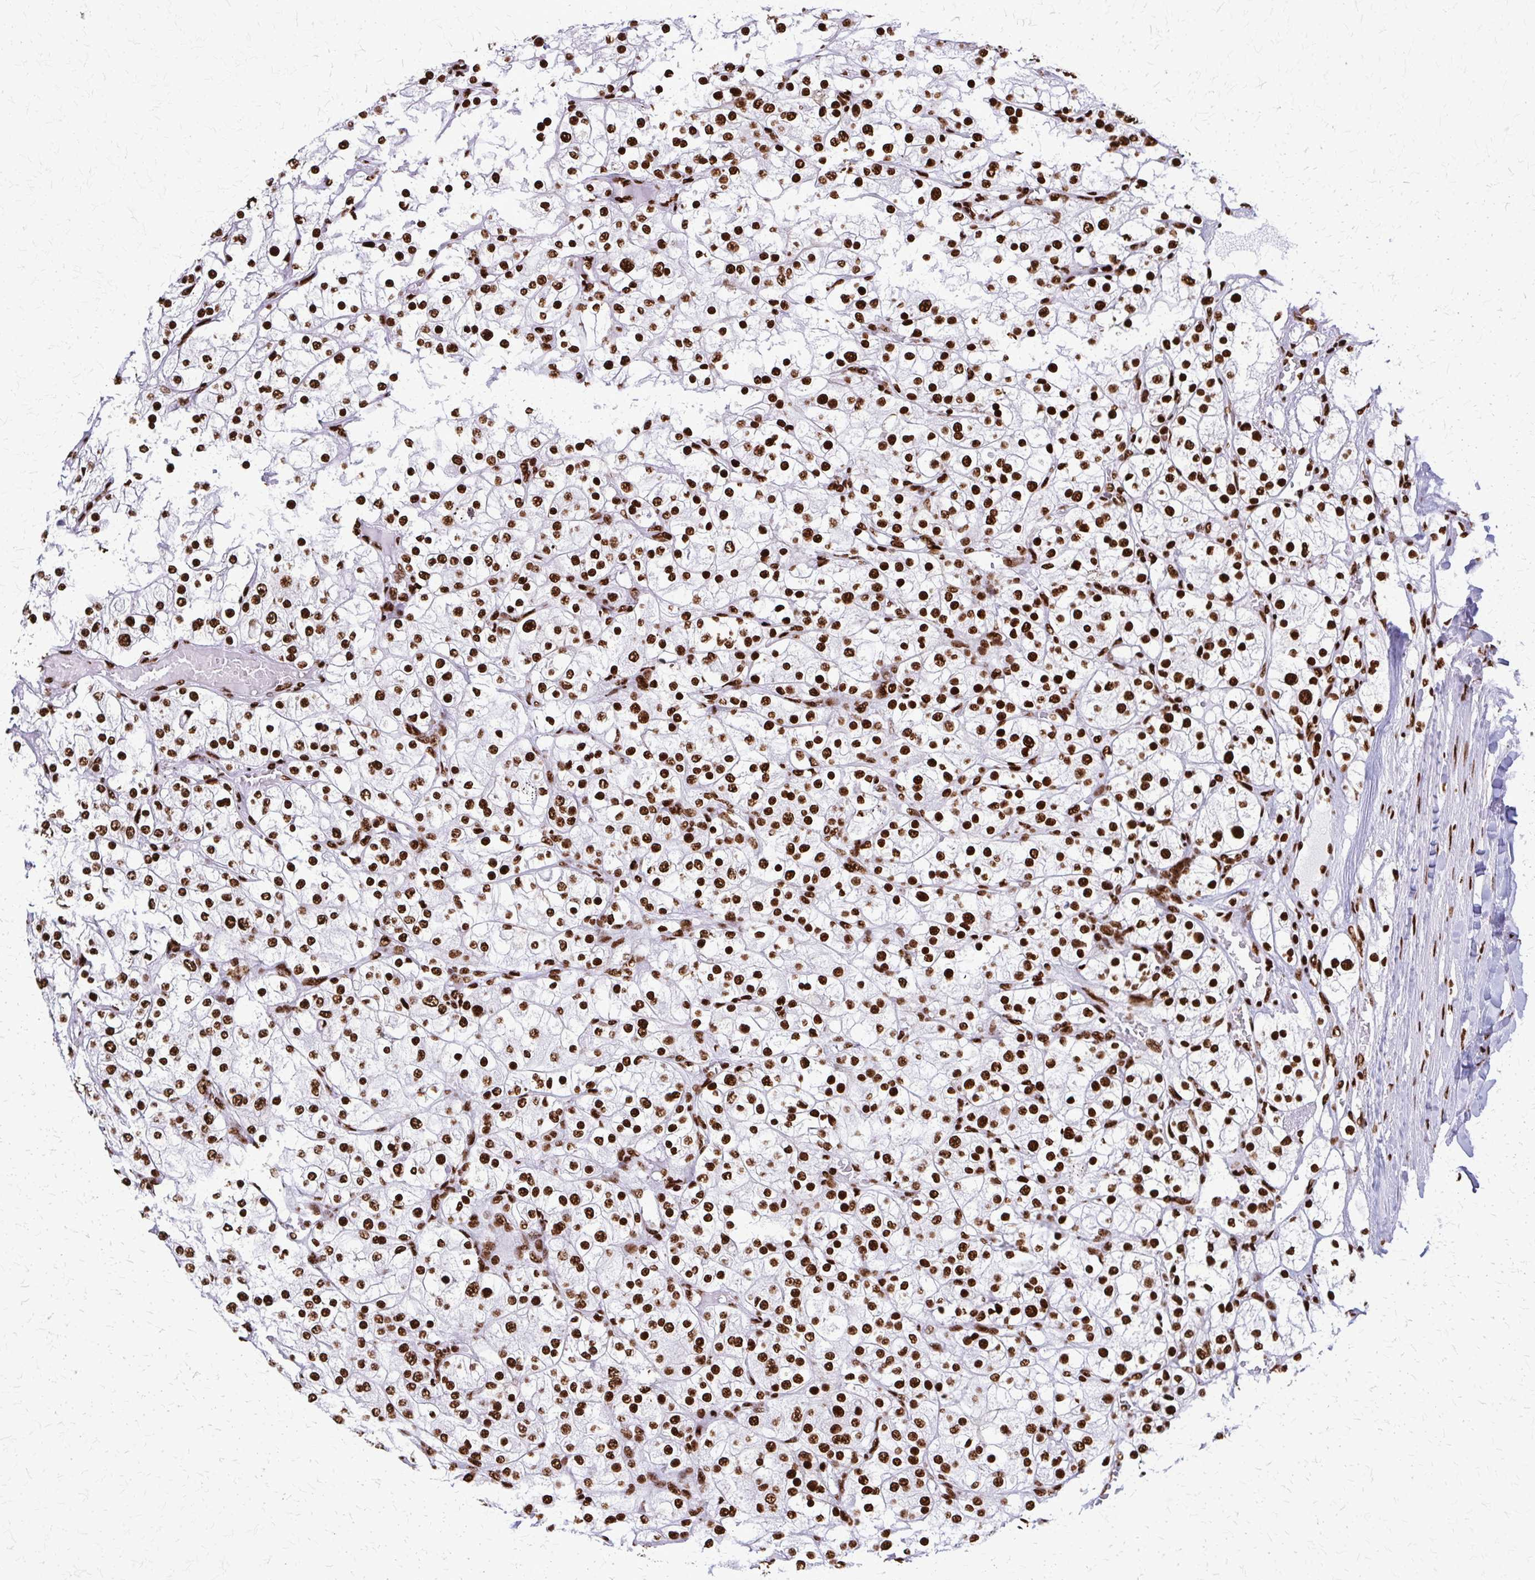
{"staining": {"intensity": "strong", "quantity": ">75%", "location": "nuclear"}, "tissue": "renal cancer", "cell_type": "Tumor cells", "image_type": "cancer", "snomed": [{"axis": "morphology", "description": "Adenocarcinoma, NOS"}, {"axis": "topography", "description": "Kidney"}], "caption": "A brown stain labels strong nuclear staining of a protein in human renal adenocarcinoma tumor cells. The protein of interest is shown in brown color, while the nuclei are stained blue.", "gene": "SFPQ", "patient": {"sex": "male", "age": 80}}